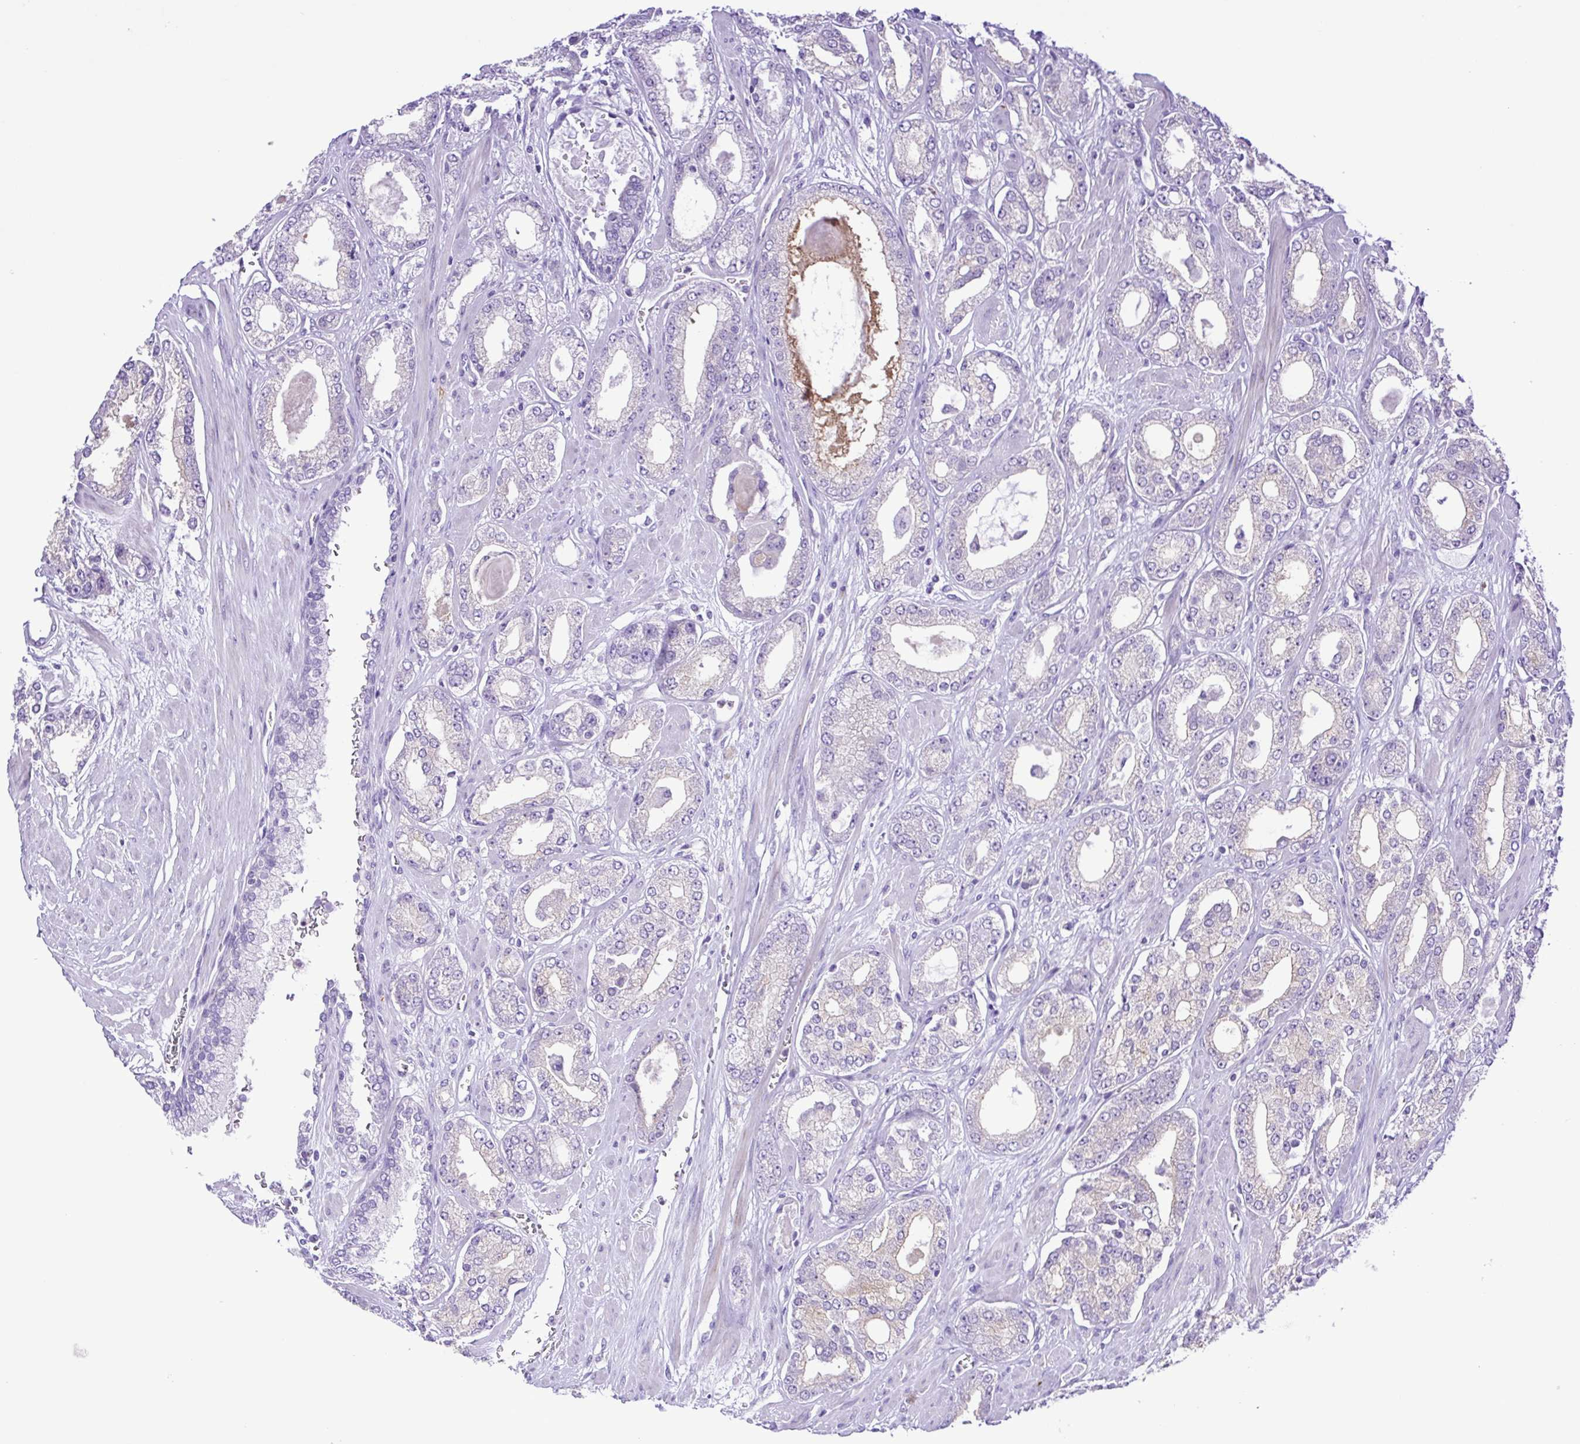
{"staining": {"intensity": "negative", "quantity": "none", "location": "none"}, "tissue": "prostate cancer", "cell_type": "Tumor cells", "image_type": "cancer", "snomed": [{"axis": "morphology", "description": "Adenocarcinoma, High grade"}, {"axis": "topography", "description": "Prostate"}], "caption": "Immunohistochemistry (IHC) photomicrograph of human adenocarcinoma (high-grade) (prostate) stained for a protein (brown), which reveals no expression in tumor cells. (DAB immunohistochemistry with hematoxylin counter stain).", "gene": "SYT1", "patient": {"sex": "male", "age": 64}}